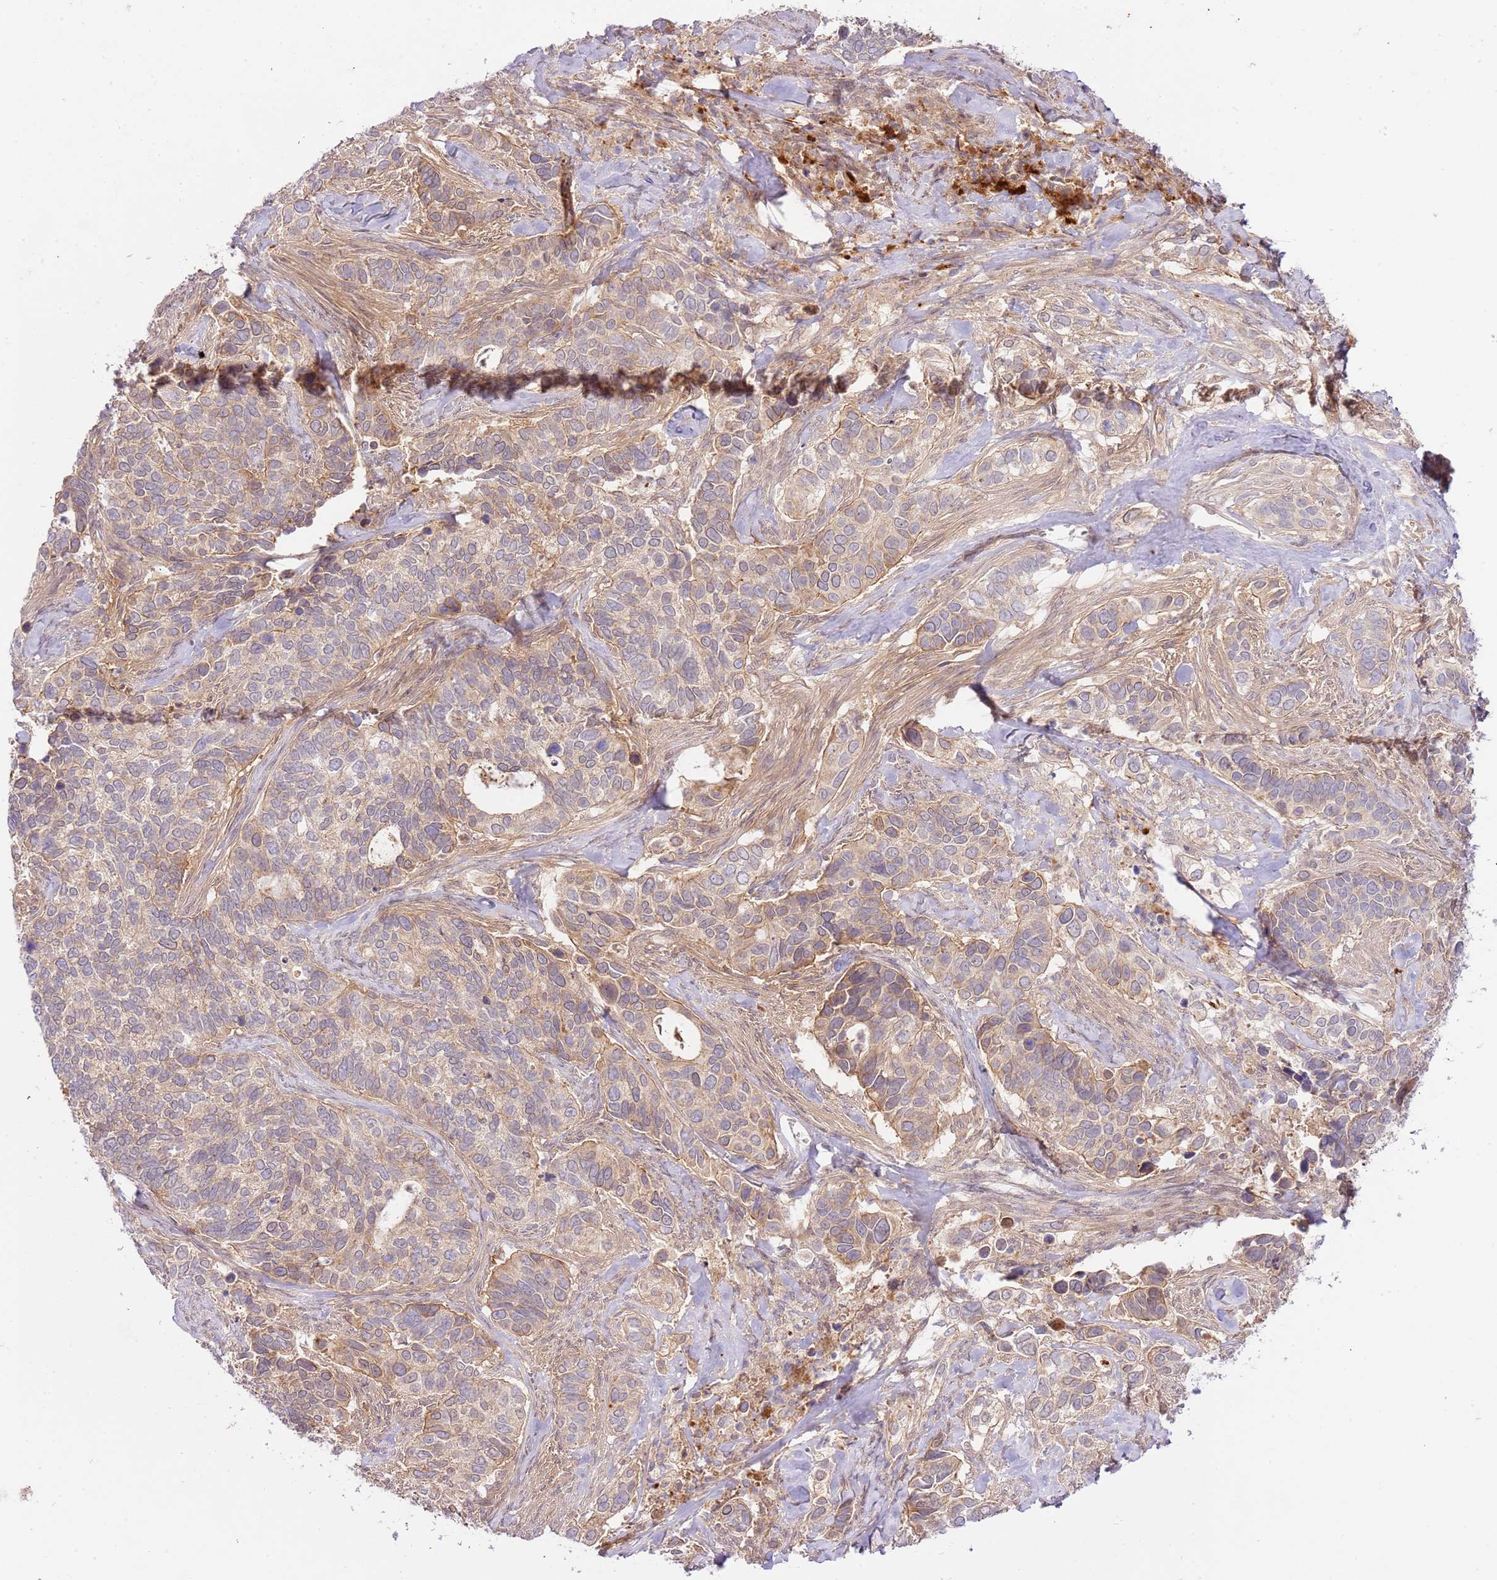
{"staining": {"intensity": "weak", "quantity": "<25%", "location": "cytoplasmic/membranous"}, "tissue": "cervical cancer", "cell_type": "Tumor cells", "image_type": "cancer", "snomed": [{"axis": "morphology", "description": "Squamous cell carcinoma, NOS"}, {"axis": "topography", "description": "Cervix"}], "caption": "Tumor cells are negative for brown protein staining in cervical cancer. (Immunohistochemistry (ihc), brightfield microscopy, high magnification).", "gene": "C8G", "patient": {"sex": "female", "age": 38}}